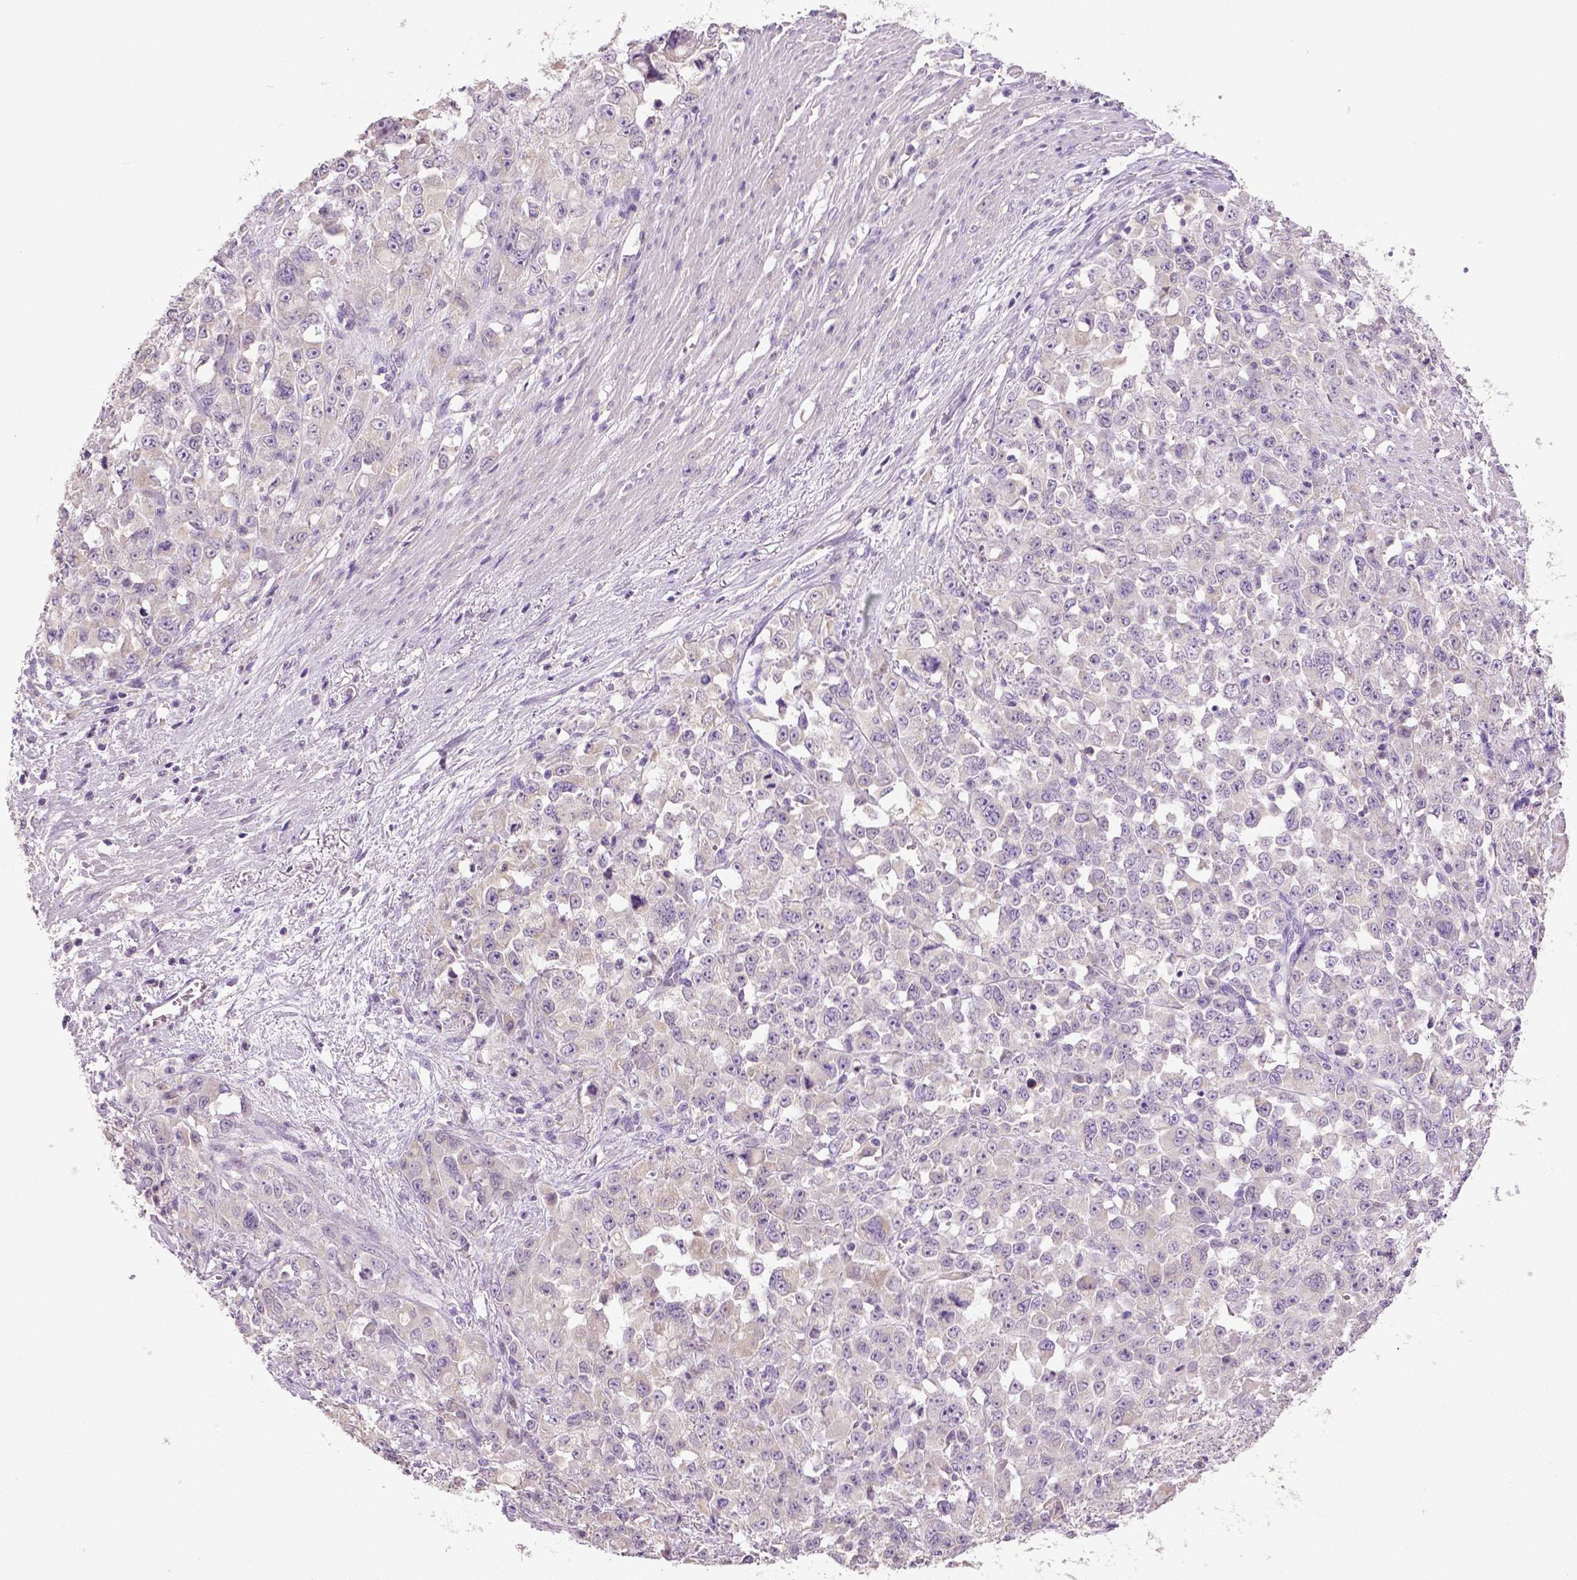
{"staining": {"intensity": "negative", "quantity": "none", "location": "none"}, "tissue": "stomach cancer", "cell_type": "Tumor cells", "image_type": "cancer", "snomed": [{"axis": "morphology", "description": "Adenocarcinoma, NOS"}, {"axis": "topography", "description": "Stomach"}], "caption": "Immunohistochemistry image of adenocarcinoma (stomach) stained for a protein (brown), which reveals no expression in tumor cells.", "gene": "DNAH12", "patient": {"sex": "female", "age": 76}}